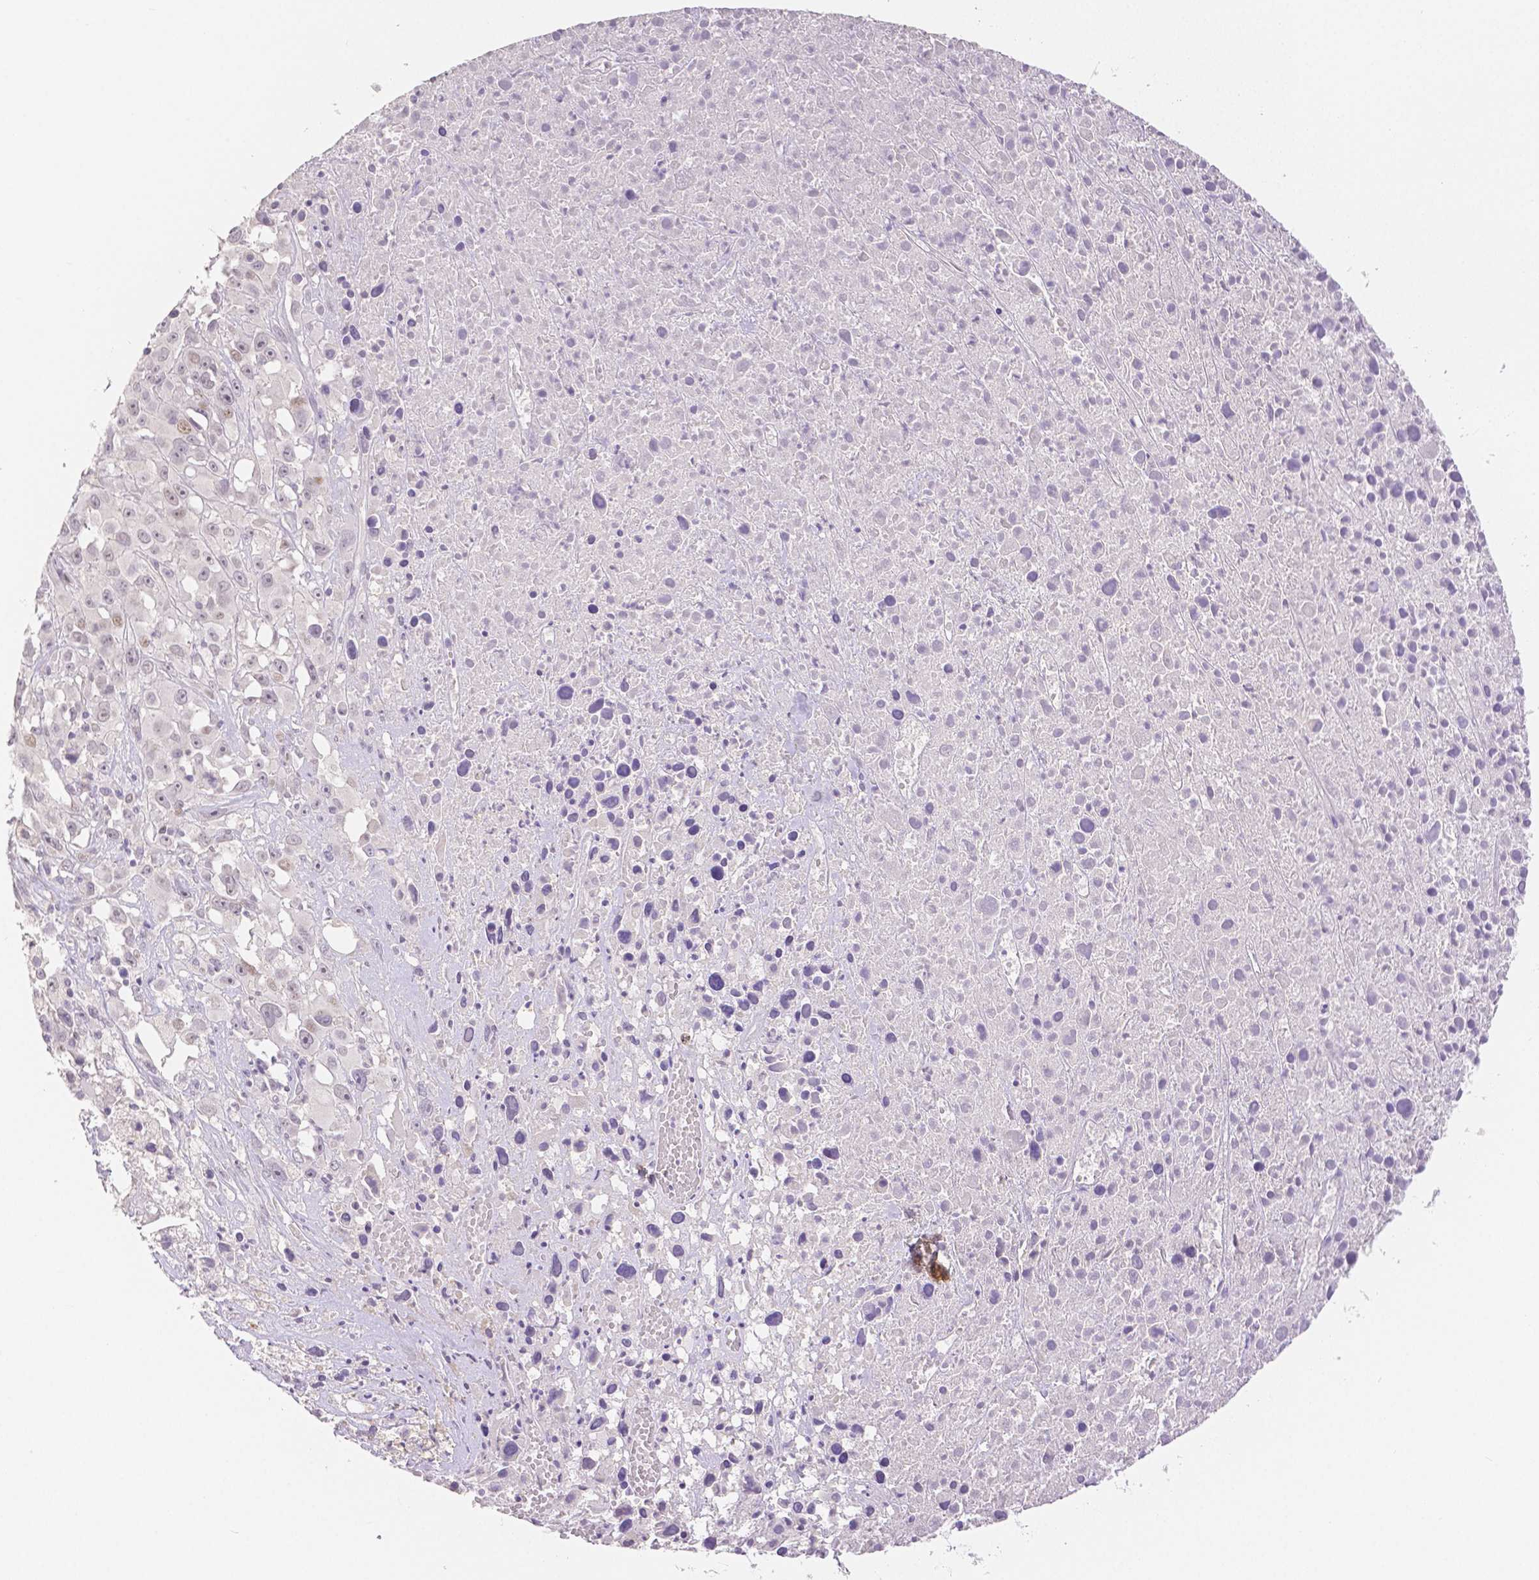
{"staining": {"intensity": "negative", "quantity": "none", "location": "none"}, "tissue": "melanoma", "cell_type": "Tumor cells", "image_type": "cancer", "snomed": [{"axis": "morphology", "description": "Malignant melanoma, Metastatic site"}, {"axis": "topography", "description": "Soft tissue"}], "caption": "The photomicrograph shows no significant positivity in tumor cells of malignant melanoma (metastatic site).", "gene": "OCLN", "patient": {"sex": "male", "age": 50}}